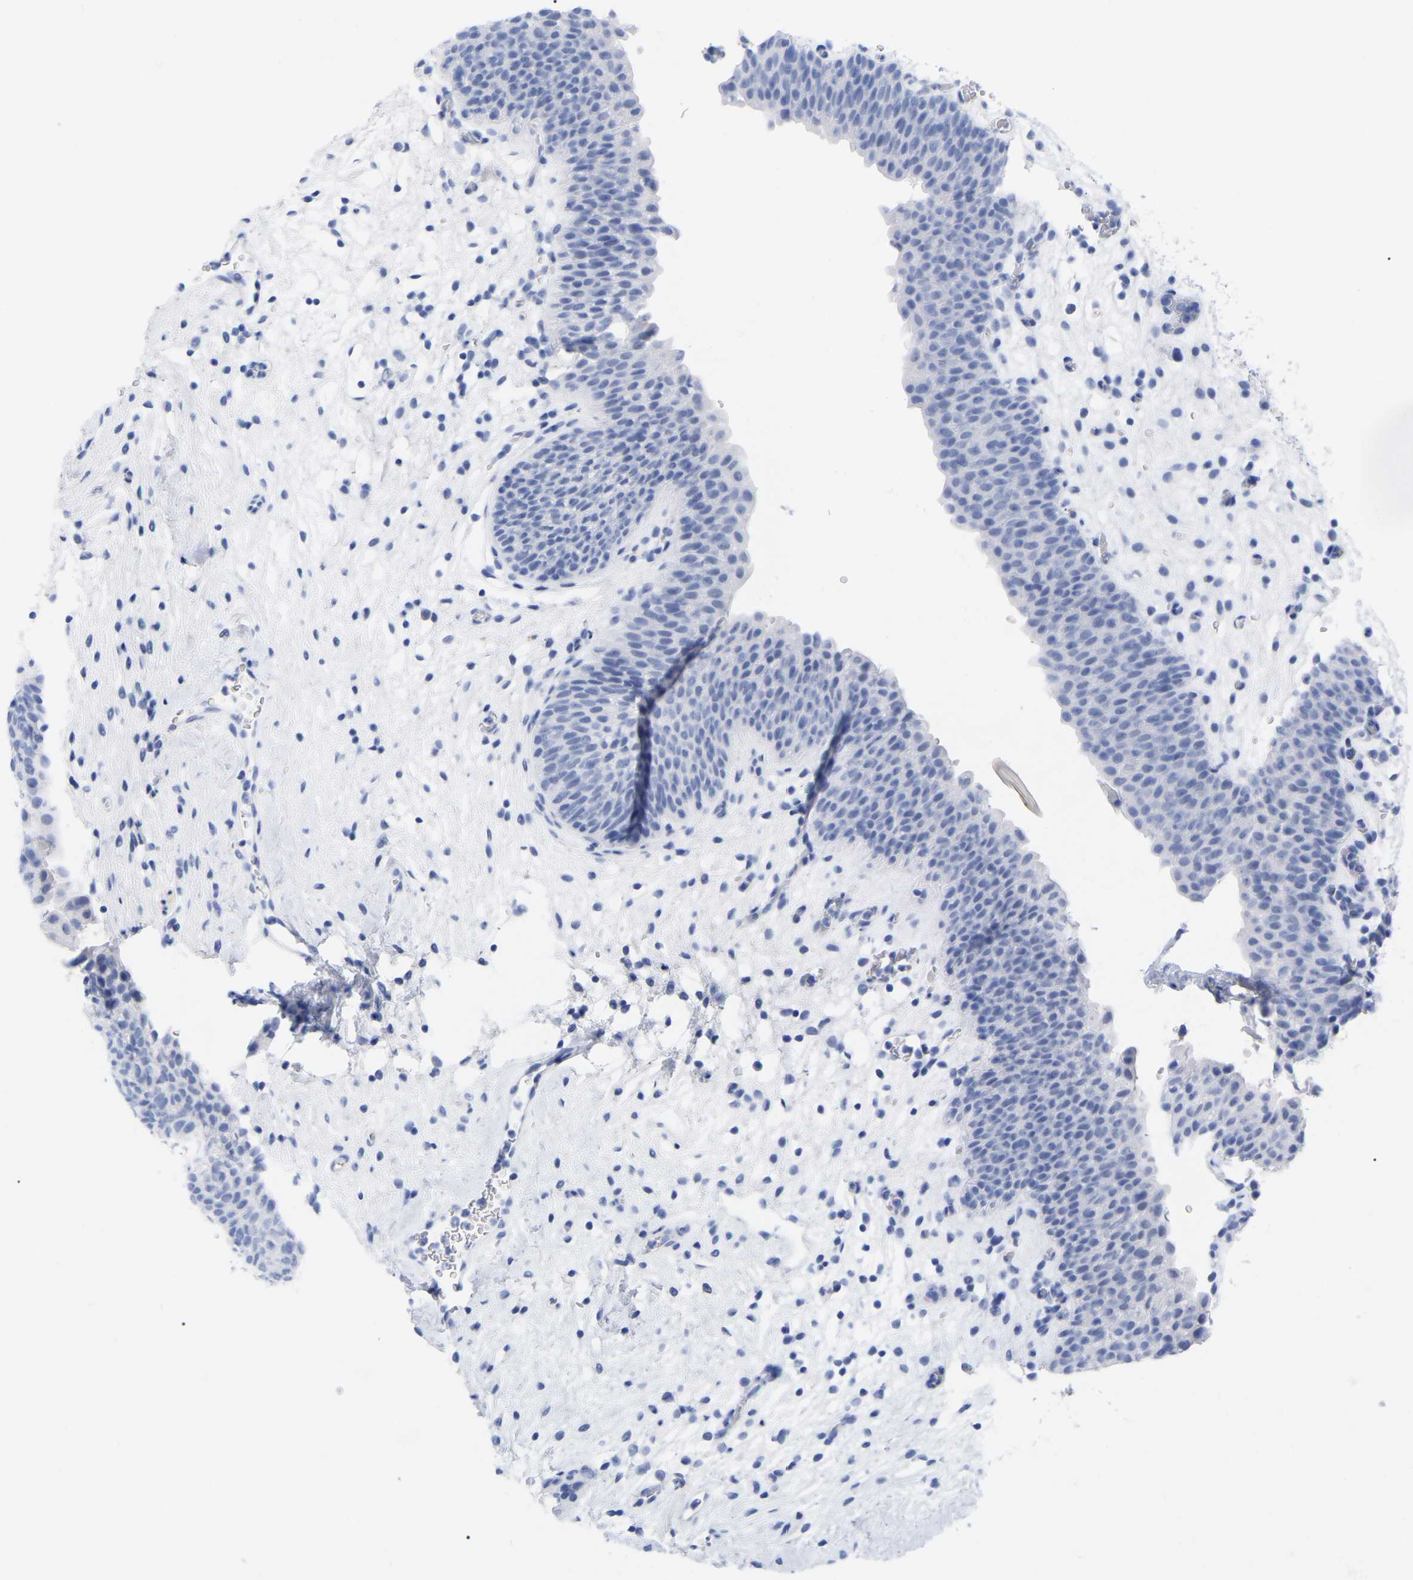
{"staining": {"intensity": "negative", "quantity": "none", "location": "none"}, "tissue": "urinary bladder", "cell_type": "Urothelial cells", "image_type": "normal", "snomed": [{"axis": "morphology", "description": "Normal tissue, NOS"}, {"axis": "topography", "description": "Urinary bladder"}], "caption": "Urothelial cells show no significant staining in unremarkable urinary bladder. (Brightfield microscopy of DAB (3,3'-diaminobenzidine) IHC at high magnification).", "gene": "HAPLN1", "patient": {"sex": "male", "age": 37}}